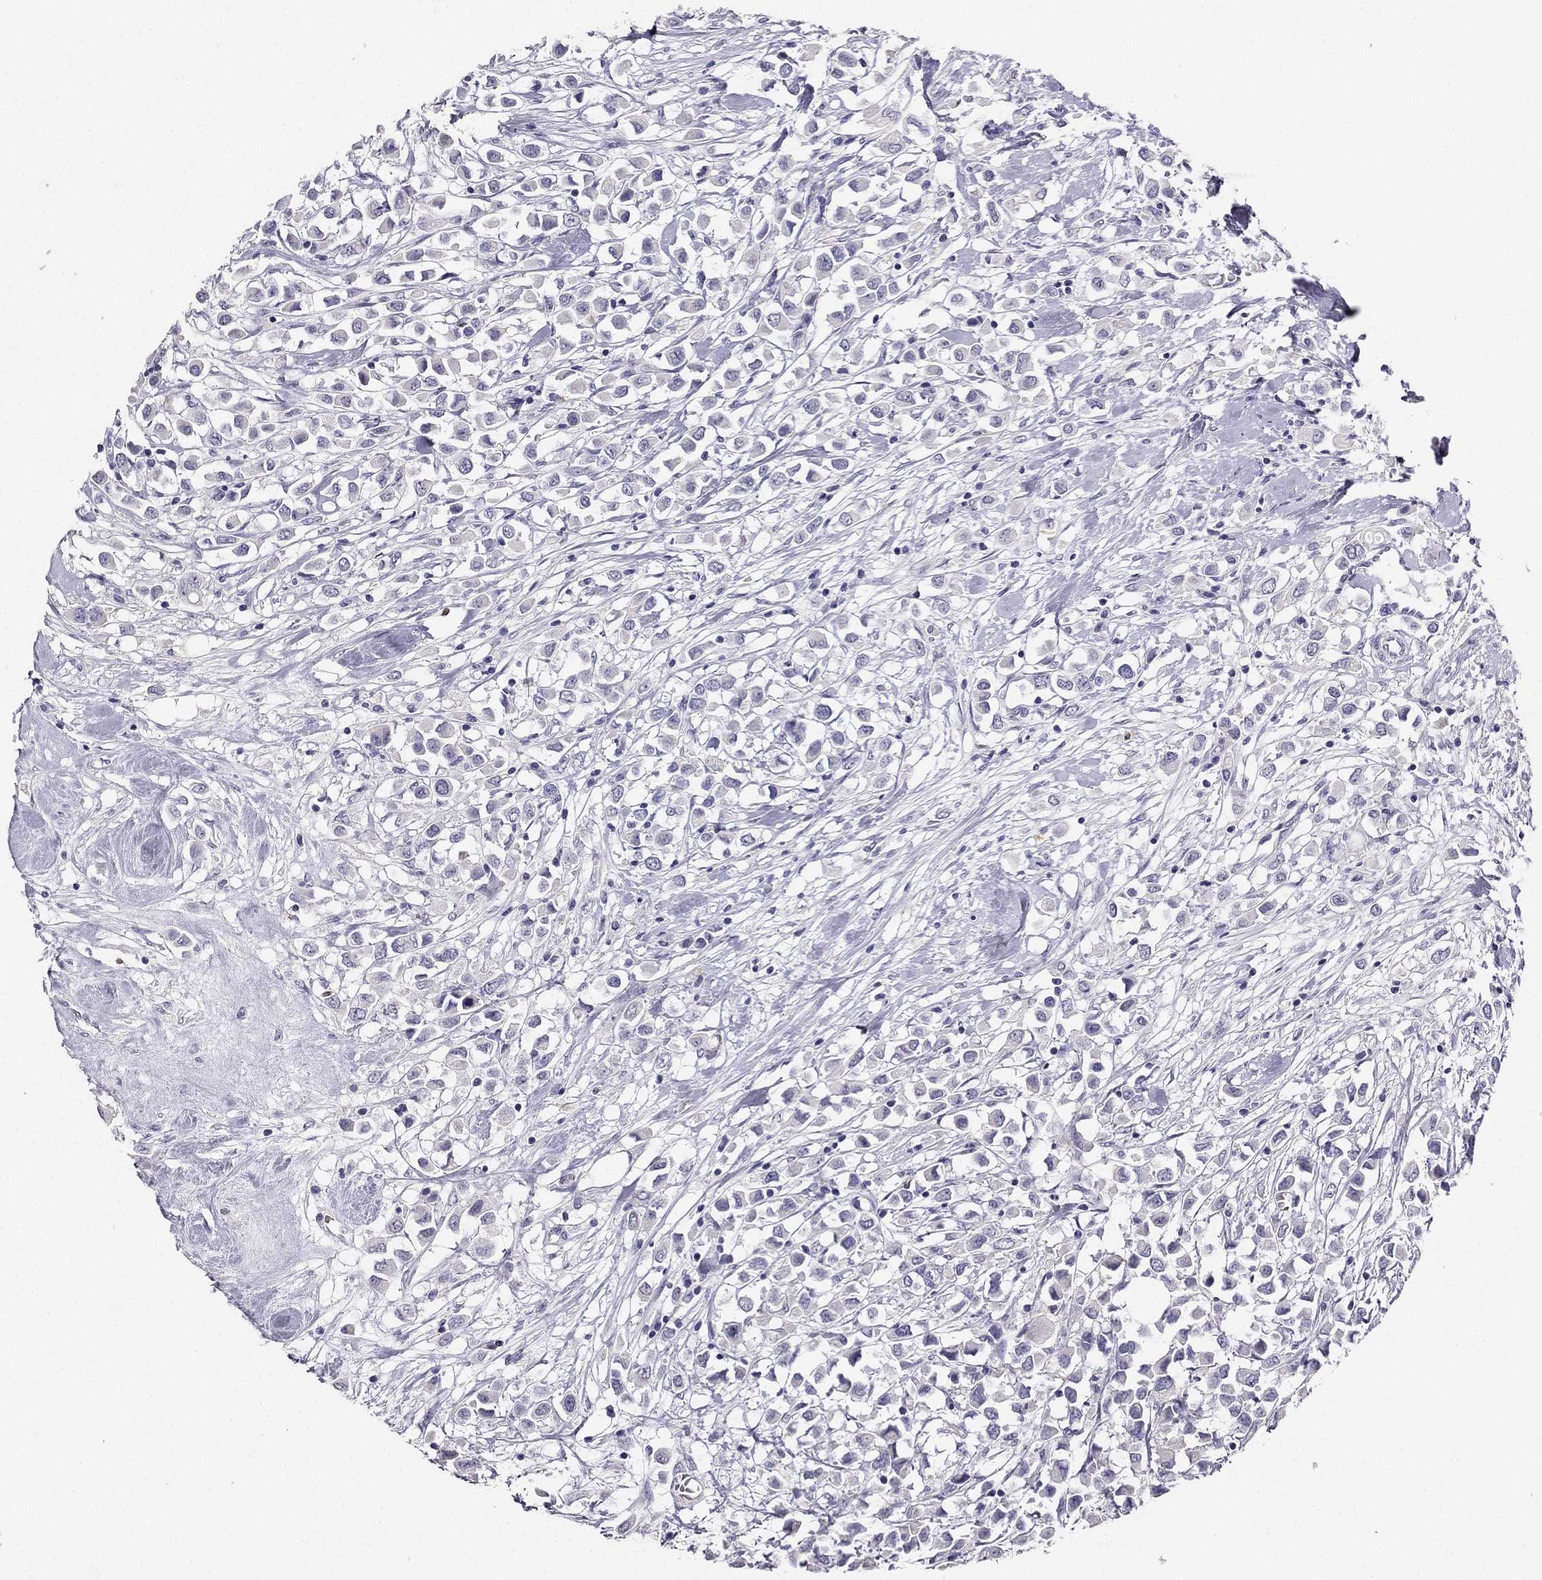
{"staining": {"intensity": "negative", "quantity": "none", "location": "none"}, "tissue": "breast cancer", "cell_type": "Tumor cells", "image_type": "cancer", "snomed": [{"axis": "morphology", "description": "Duct carcinoma"}, {"axis": "topography", "description": "Breast"}], "caption": "Tumor cells are negative for protein expression in human infiltrating ductal carcinoma (breast).", "gene": "CALB2", "patient": {"sex": "female", "age": 61}}